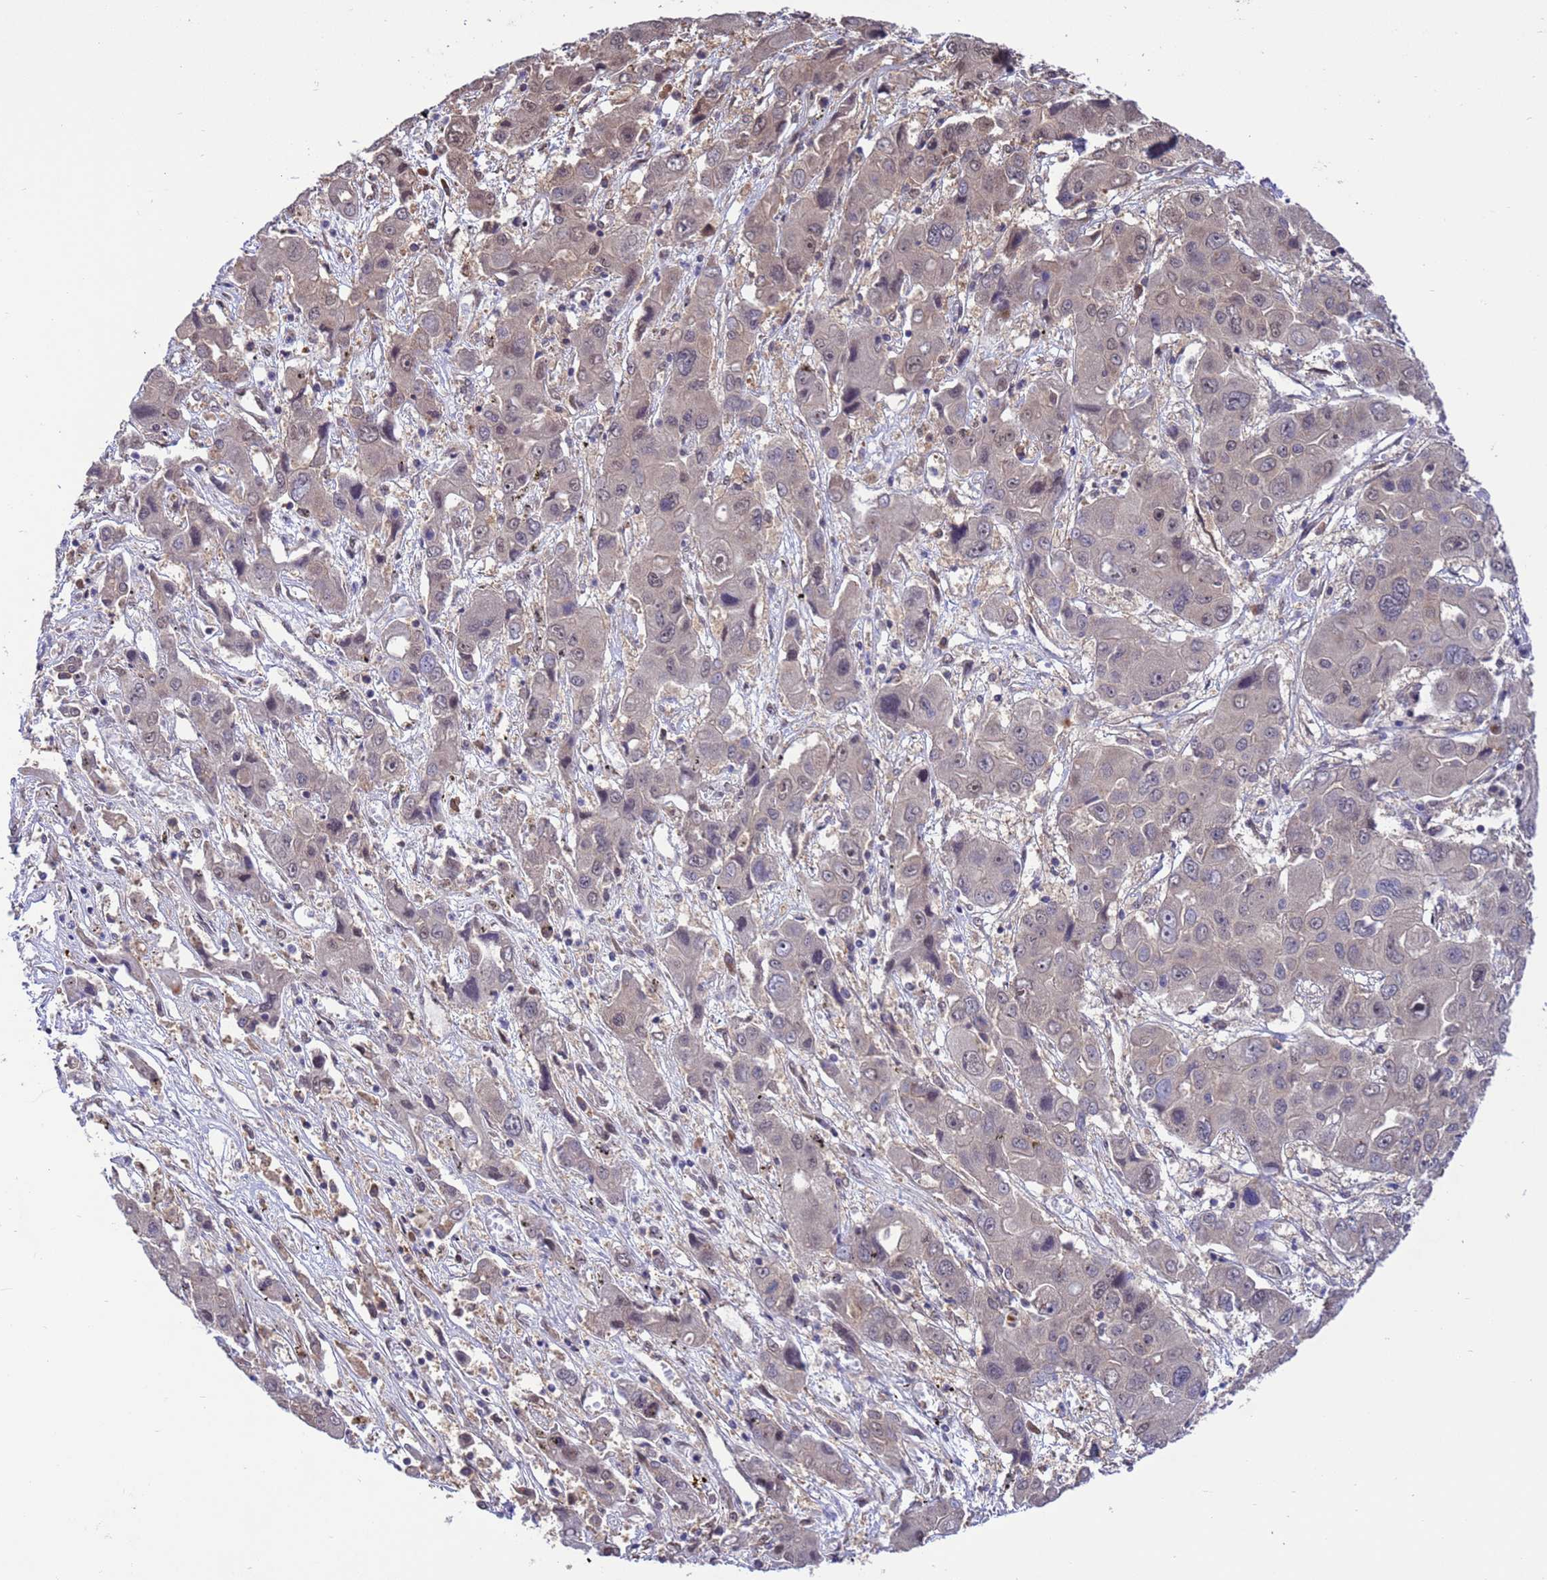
{"staining": {"intensity": "negative", "quantity": "none", "location": "none"}, "tissue": "liver cancer", "cell_type": "Tumor cells", "image_type": "cancer", "snomed": [{"axis": "morphology", "description": "Cholangiocarcinoma"}, {"axis": "topography", "description": "Liver"}], "caption": "Immunohistochemistry of human liver cancer (cholangiocarcinoma) shows no staining in tumor cells.", "gene": "ZFP69B", "patient": {"sex": "male", "age": 67}}